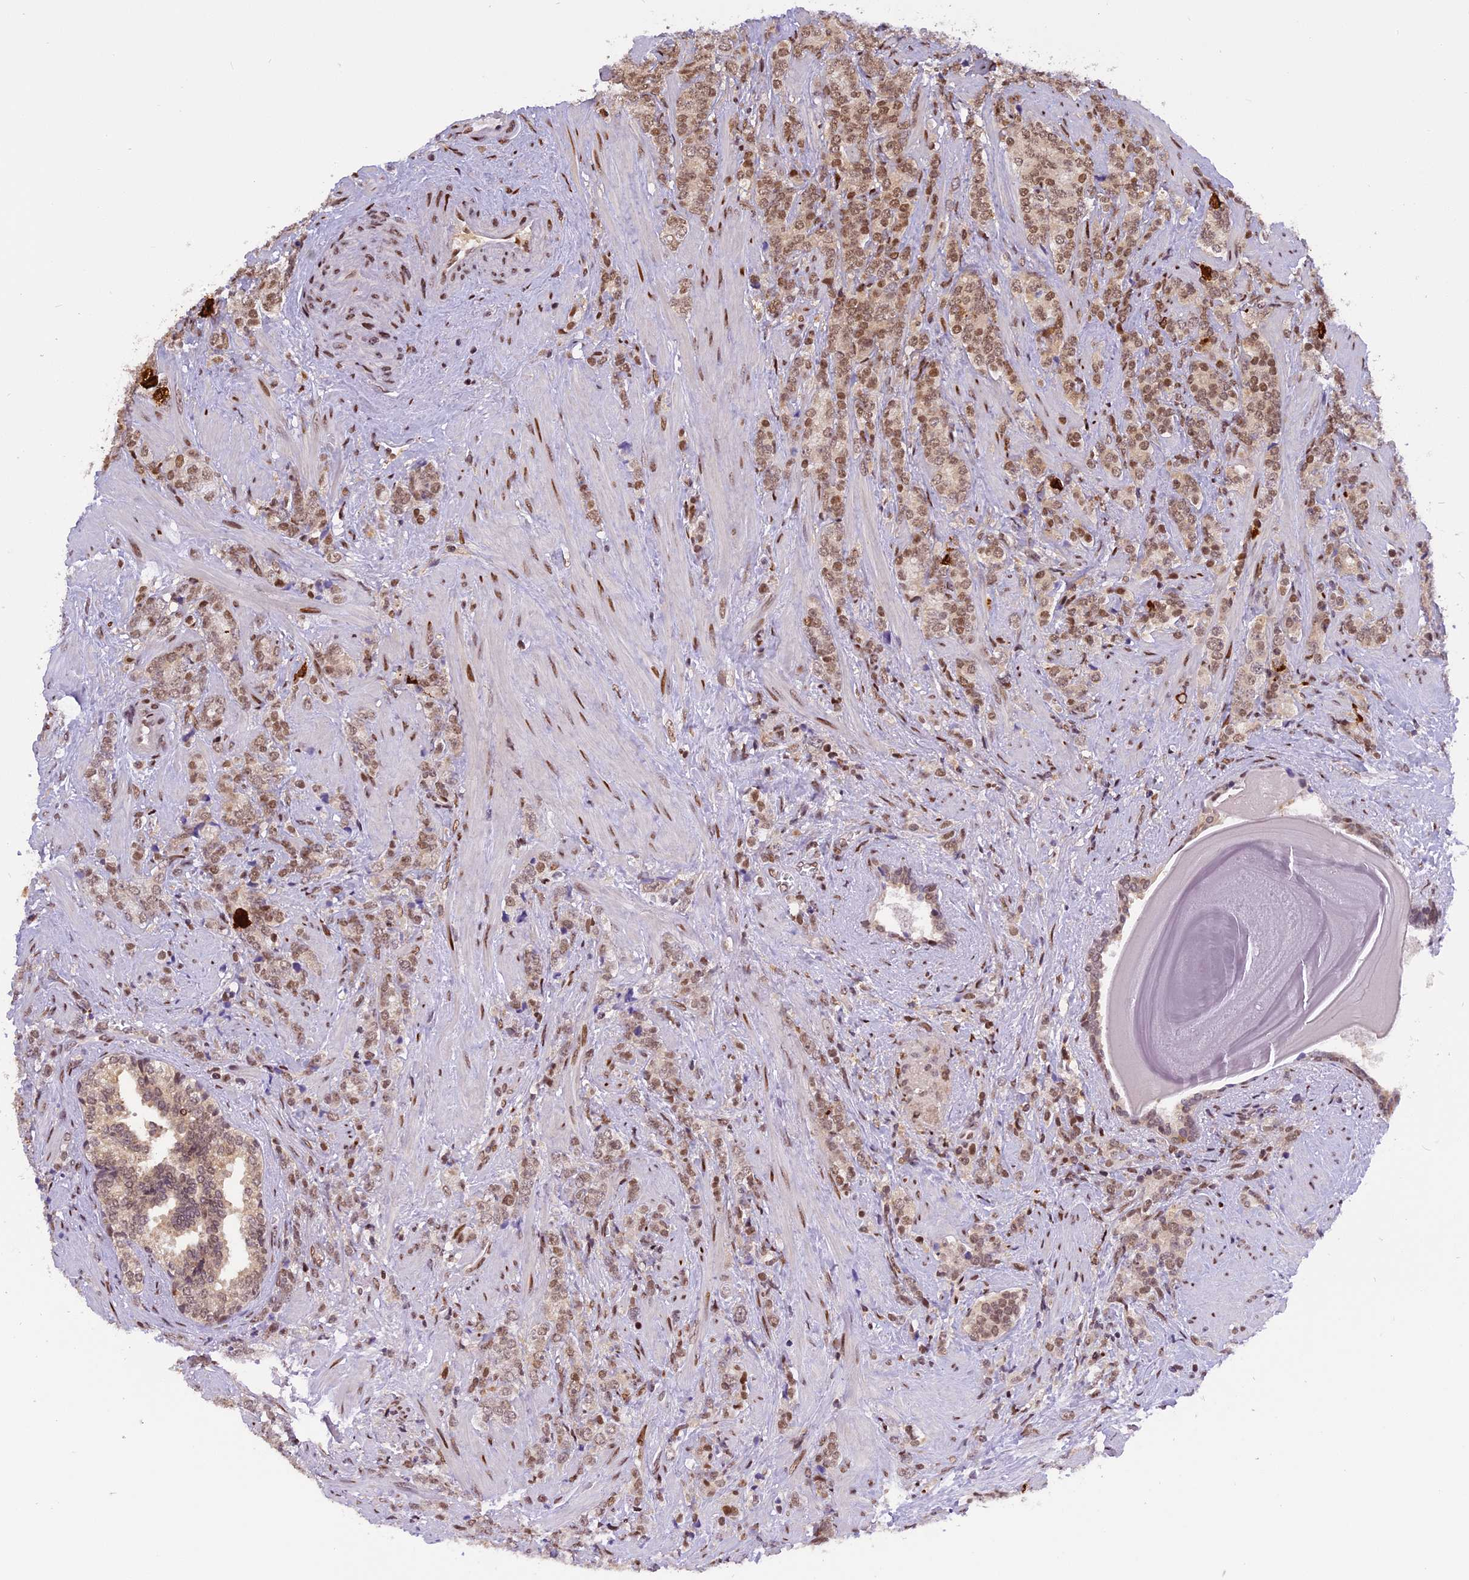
{"staining": {"intensity": "strong", "quantity": "<25%", "location": "cytoplasmic/membranous,nuclear"}, "tissue": "prostate cancer", "cell_type": "Tumor cells", "image_type": "cancer", "snomed": [{"axis": "morphology", "description": "Adenocarcinoma, High grade"}, {"axis": "topography", "description": "Prostate"}], "caption": "The immunohistochemical stain highlights strong cytoplasmic/membranous and nuclear positivity in tumor cells of prostate cancer tissue.", "gene": "RABGGTA", "patient": {"sex": "male", "age": 64}}